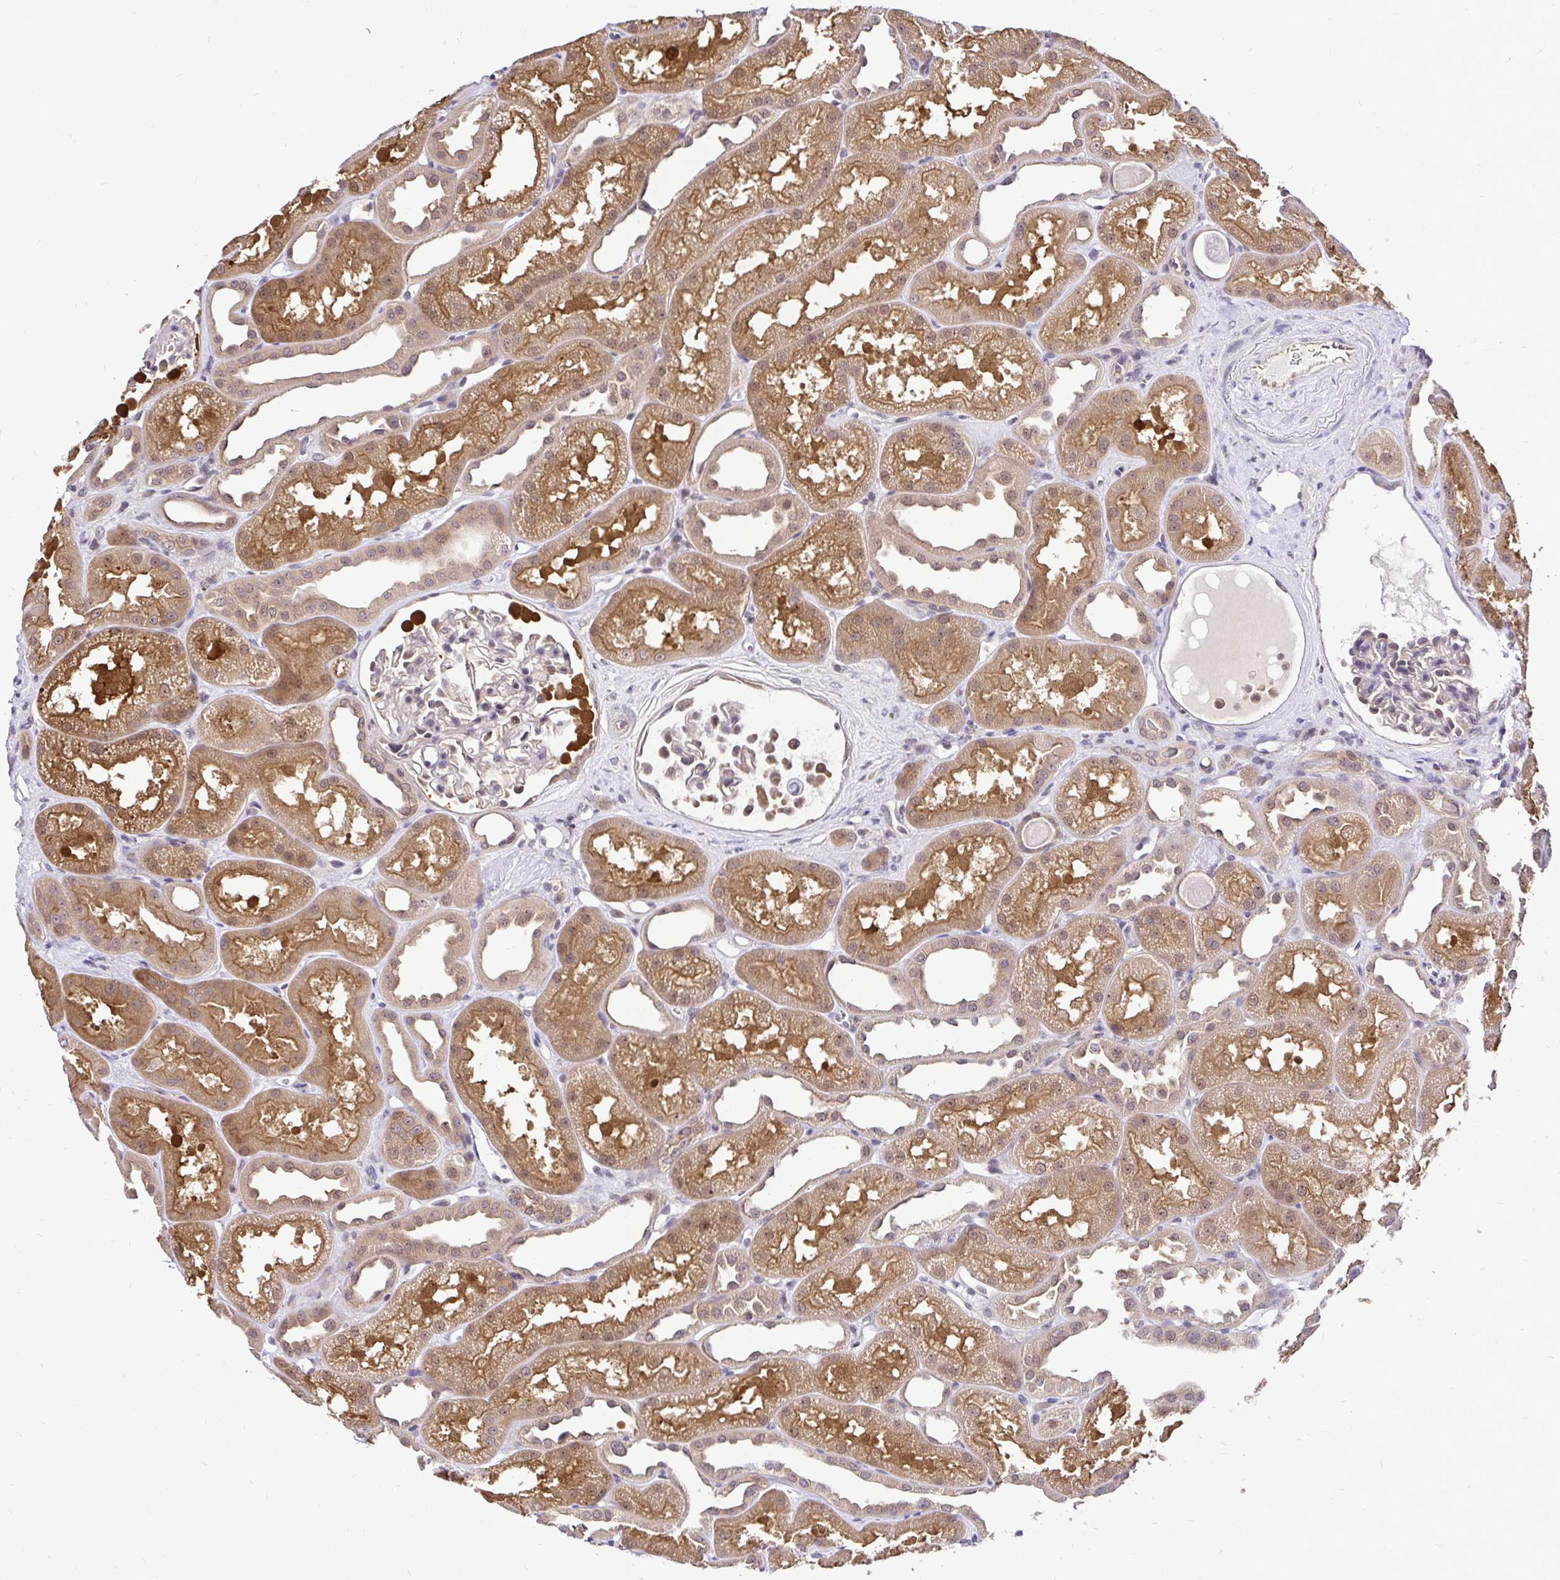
{"staining": {"intensity": "weak", "quantity": "25%-75%", "location": "nuclear"}, "tissue": "kidney", "cell_type": "Cells in glomeruli", "image_type": "normal", "snomed": [{"axis": "morphology", "description": "Normal tissue, NOS"}, {"axis": "topography", "description": "Kidney"}], "caption": "Kidney stained with immunohistochemistry displays weak nuclear staining in about 25%-75% of cells in glomeruli. (IHC, brightfield microscopy, high magnification).", "gene": "UBE2M", "patient": {"sex": "male", "age": 61}}